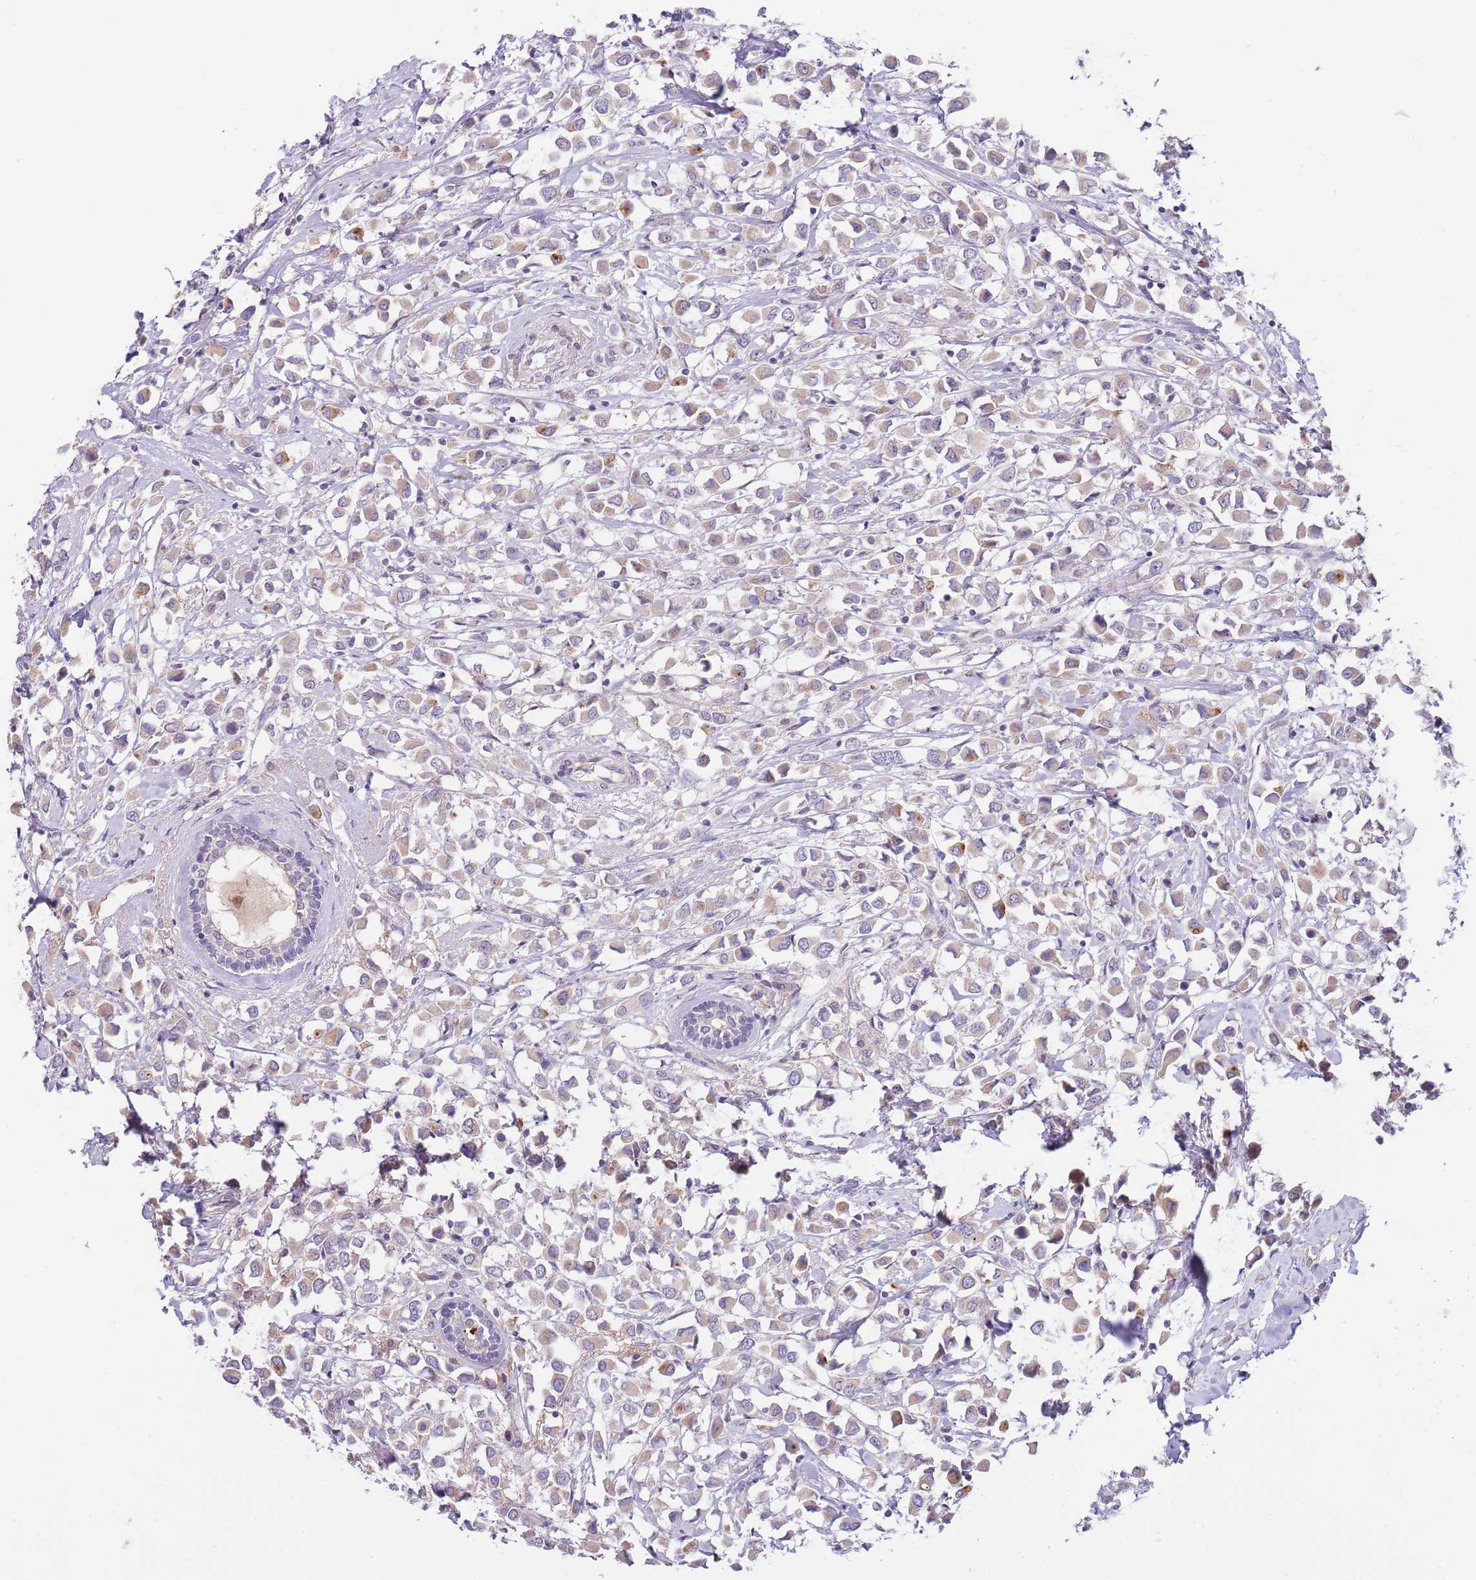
{"staining": {"intensity": "weak", "quantity": ">75%", "location": "cytoplasmic/membranous"}, "tissue": "breast cancer", "cell_type": "Tumor cells", "image_type": "cancer", "snomed": [{"axis": "morphology", "description": "Duct carcinoma"}, {"axis": "topography", "description": "Breast"}], "caption": "Breast intraductal carcinoma was stained to show a protein in brown. There is low levels of weak cytoplasmic/membranous expression in about >75% of tumor cells.", "gene": "AP1S2", "patient": {"sex": "female", "age": 61}}